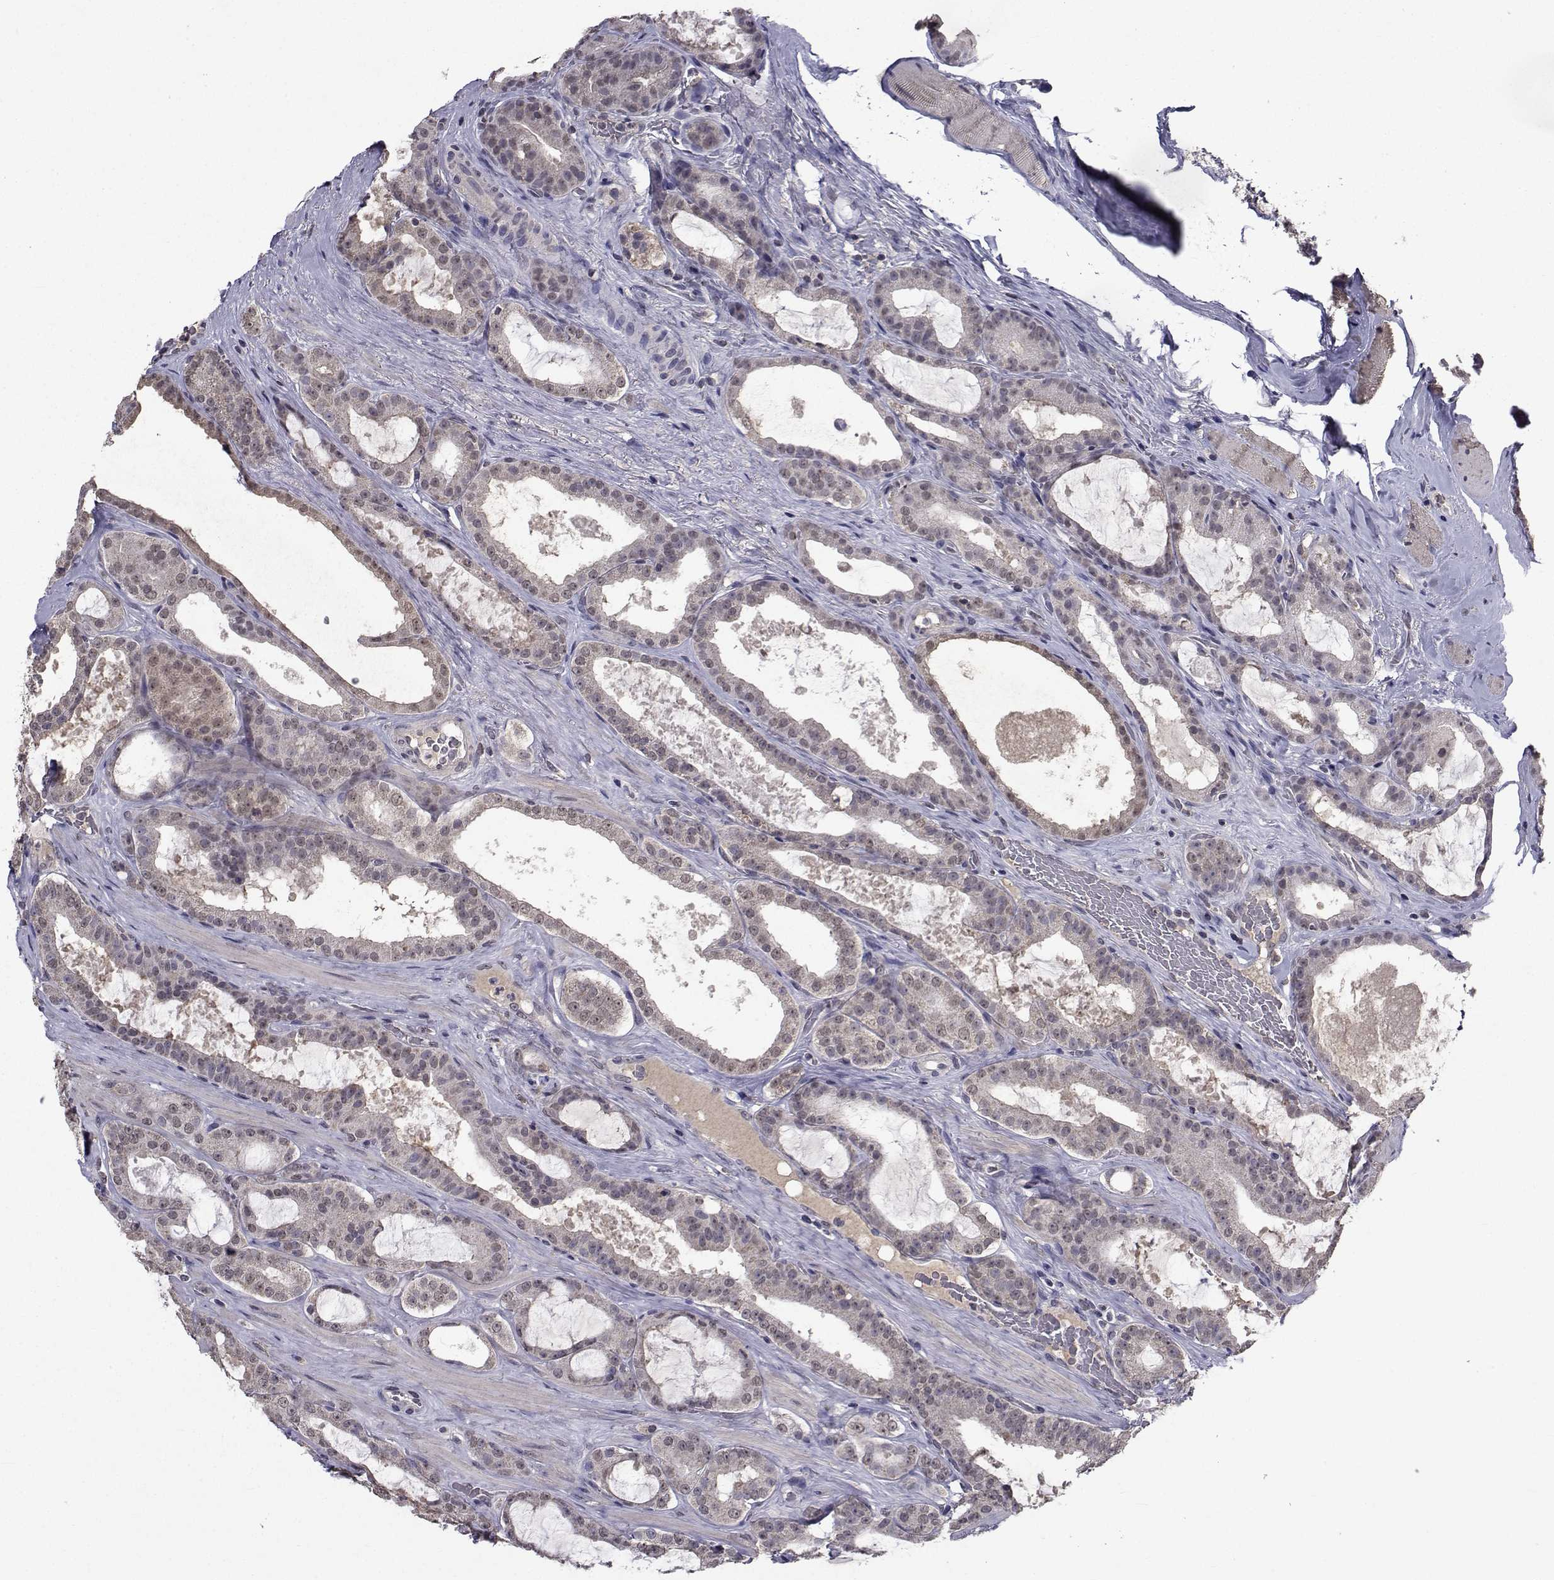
{"staining": {"intensity": "weak", "quantity": "<25%", "location": "cytoplasmic/membranous"}, "tissue": "prostate cancer", "cell_type": "Tumor cells", "image_type": "cancer", "snomed": [{"axis": "morphology", "description": "Adenocarcinoma, NOS"}, {"axis": "topography", "description": "Prostate"}], "caption": "This is a micrograph of IHC staining of prostate cancer, which shows no staining in tumor cells.", "gene": "CYP2S1", "patient": {"sex": "male", "age": 67}}